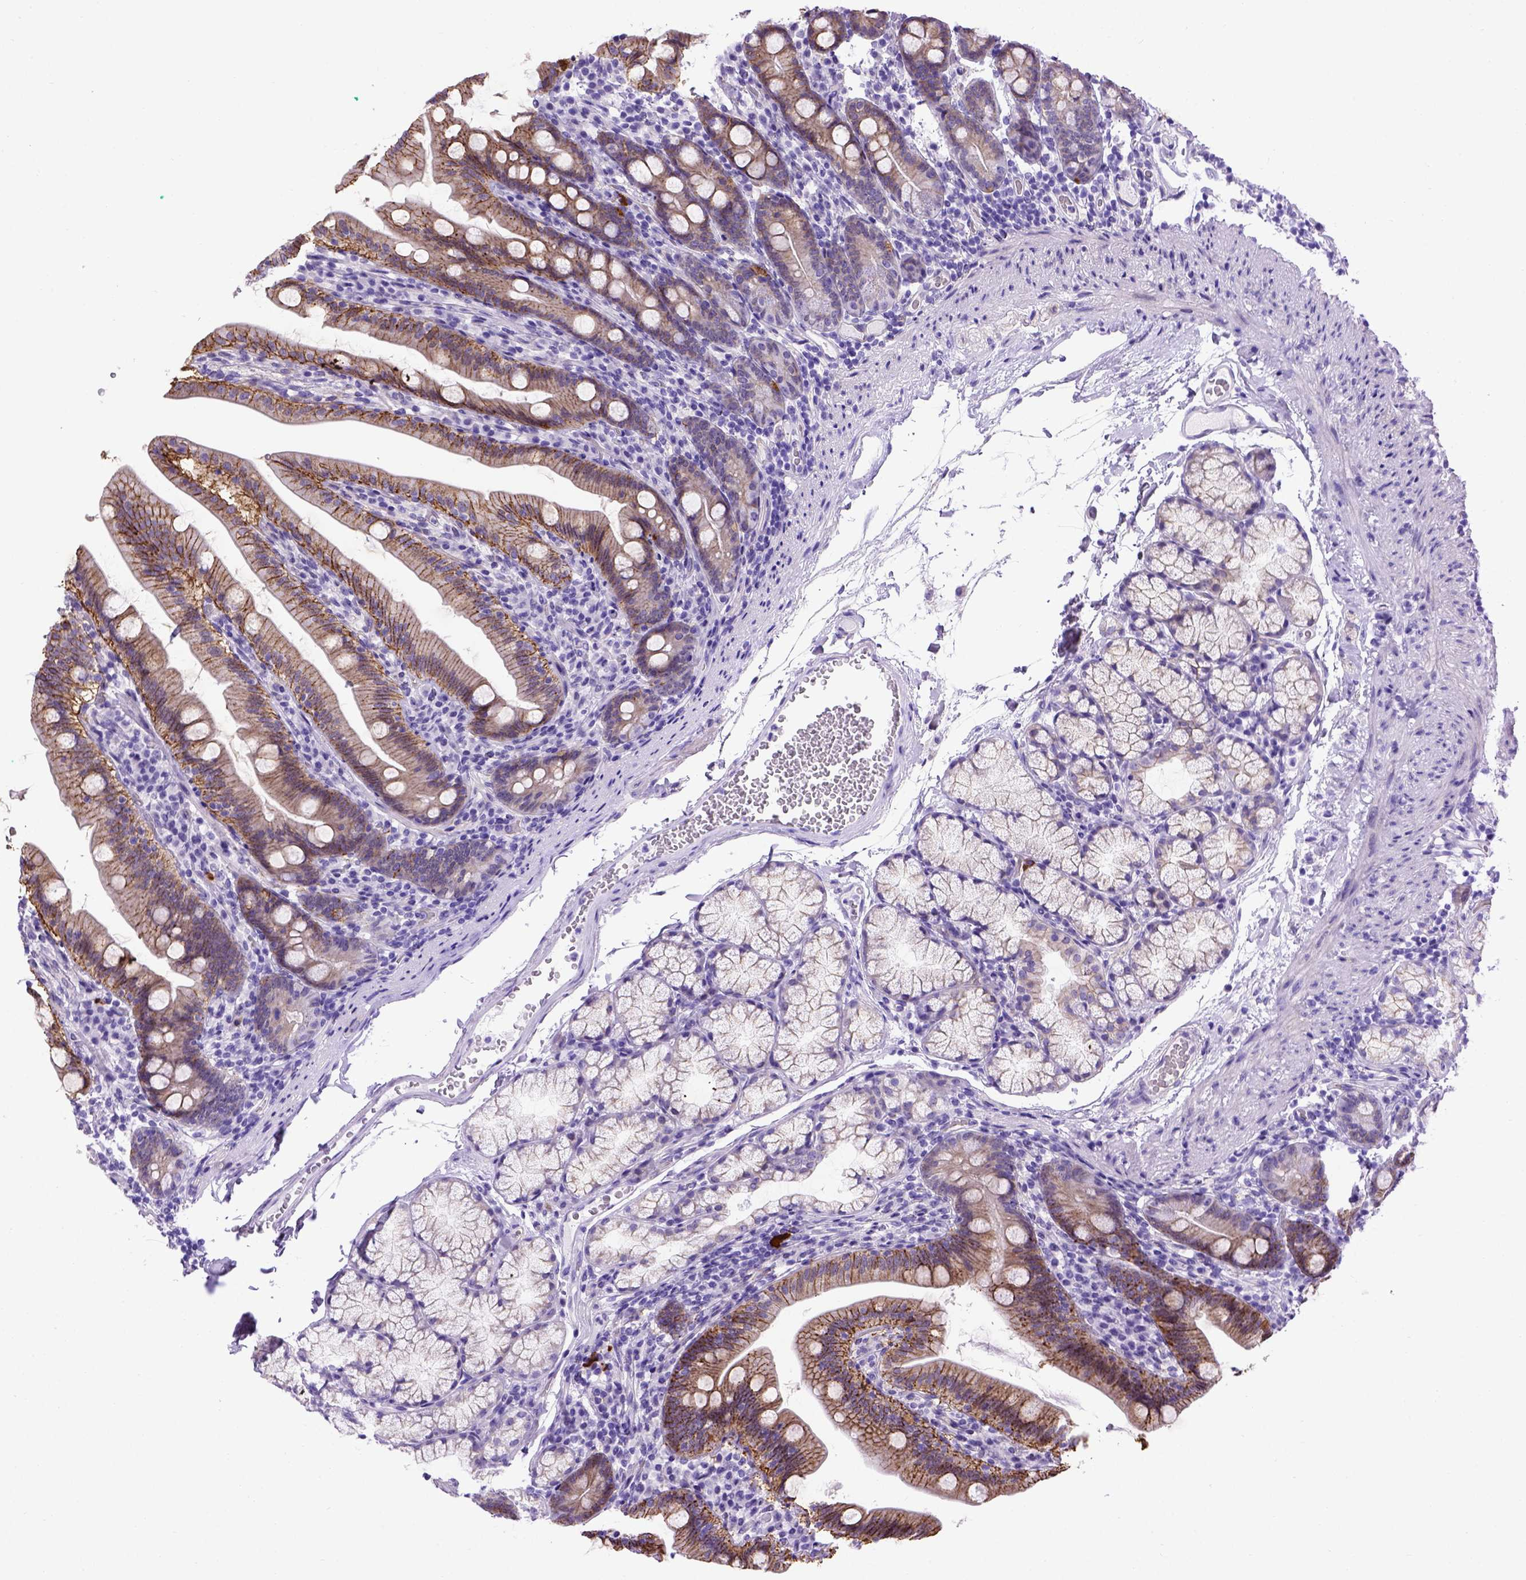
{"staining": {"intensity": "strong", "quantity": ">75%", "location": "cytoplasmic/membranous"}, "tissue": "duodenum", "cell_type": "Glandular cells", "image_type": "normal", "snomed": [{"axis": "morphology", "description": "Normal tissue, NOS"}, {"axis": "topography", "description": "Duodenum"}], "caption": "Immunohistochemistry (IHC) (DAB) staining of benign human duodenum reveals strong cytoplasmic/membranous protein expression in approximately >75% of glandular cells. (Brightfield microscopy of DAB IHC at high magnification).", "gene": "ADAM12", "patient": {"sex": "female", "age": 67}}